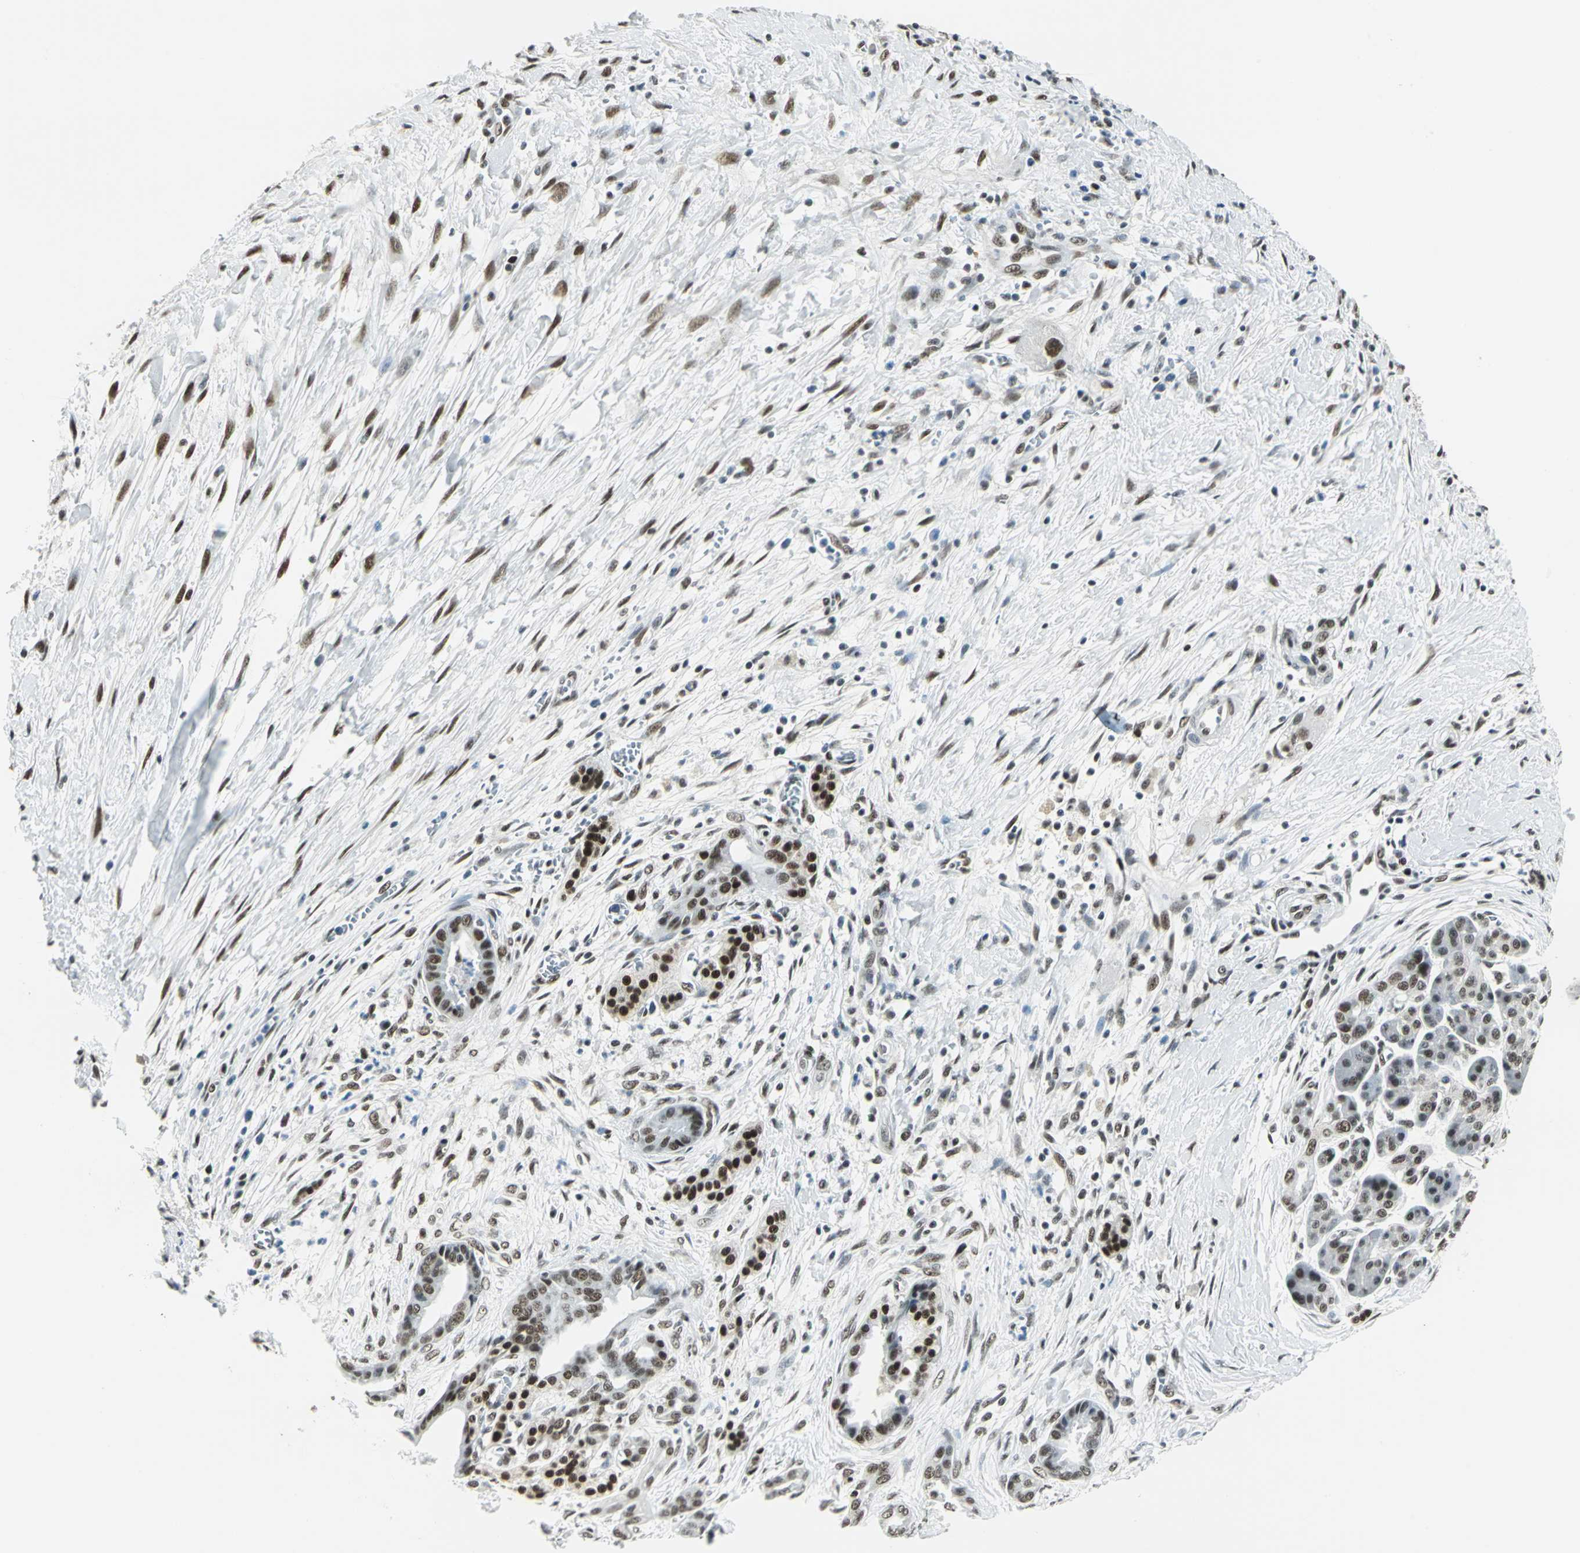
{"staining": {"intensity": "strong", "quantity": ">75%", "location": "nuclear"}, "tissue": "pancreatic cancer", "cell_type": "Tumor cells", "image_type": "cancer", "snomed": [{"axis": "morphology", "description": "Adenocarcinoma, NOS"}, {"axis": "topography", "description": "Pancreas"}], "caption": "Adenocarcinoma (pancreatic) stained with DAB immunohistochemistry (IHC) shows high levels of strong nuclear expression in about >75% of tumor cells.", "gene": "ADNP", "patient": {"sex": "male", "age": 59}}